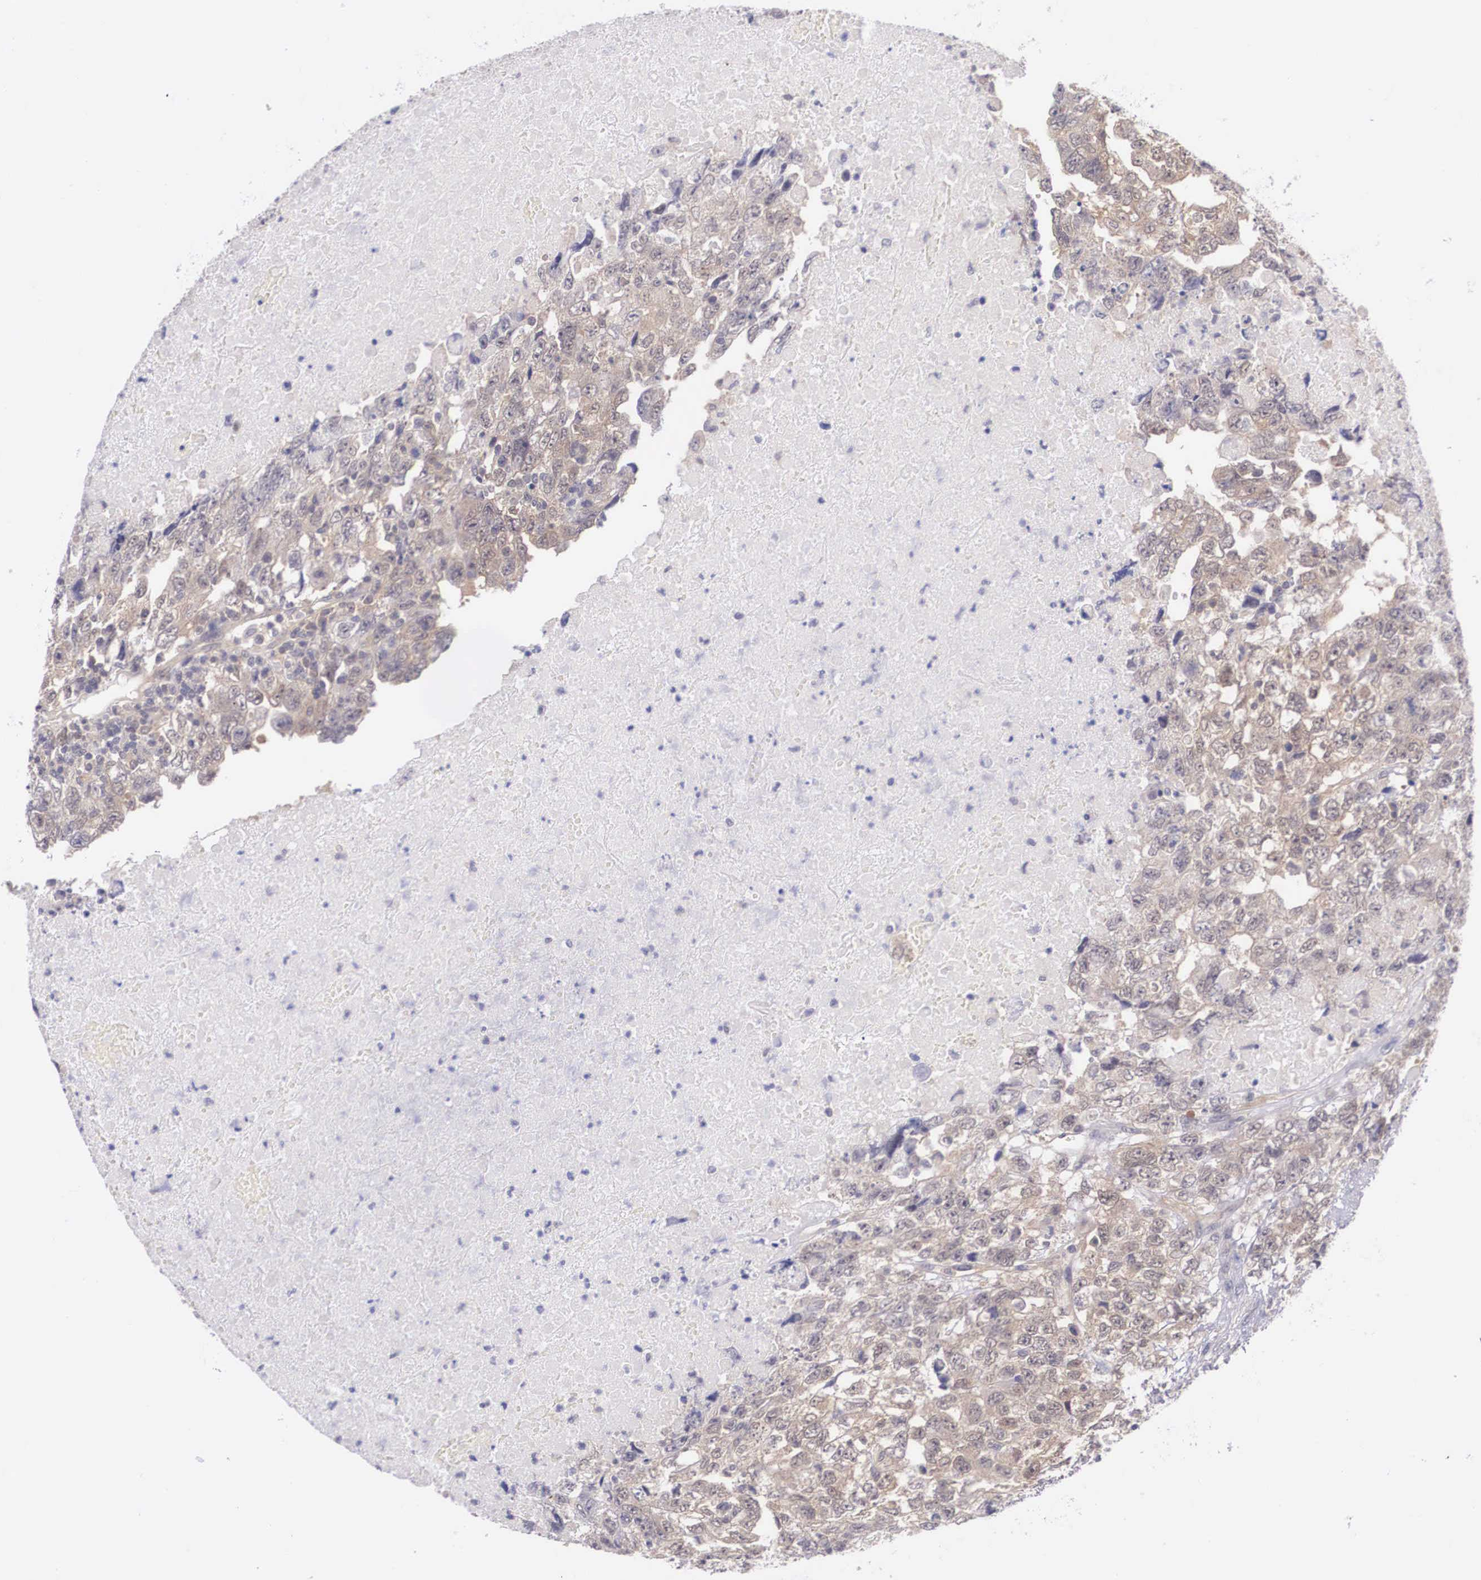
{"staining": {"intensity": "weak", "quantity": "25%-75%", "location": "cytoplasmic/membranous"}, "tissue": "testis cancer", "cell_type": "Tumor cells", "image_type": "cancer", "snomed": [{"axis": "morphology", "description": "Carcinoma, Embryonal, NOS"}, {"axis": "topography", "description": "Testis"}], "caption": "DAB (3,3'-diaminobenzidine) immunohistochemical staining of human testis cancer (embryonal carcinoma) reveals weak cytoplasmic/membranous protein positivity in about 25%-75% of tumor cells.", "gene": "IGBP1", "patient": {"sex": "male", "age": 36}}